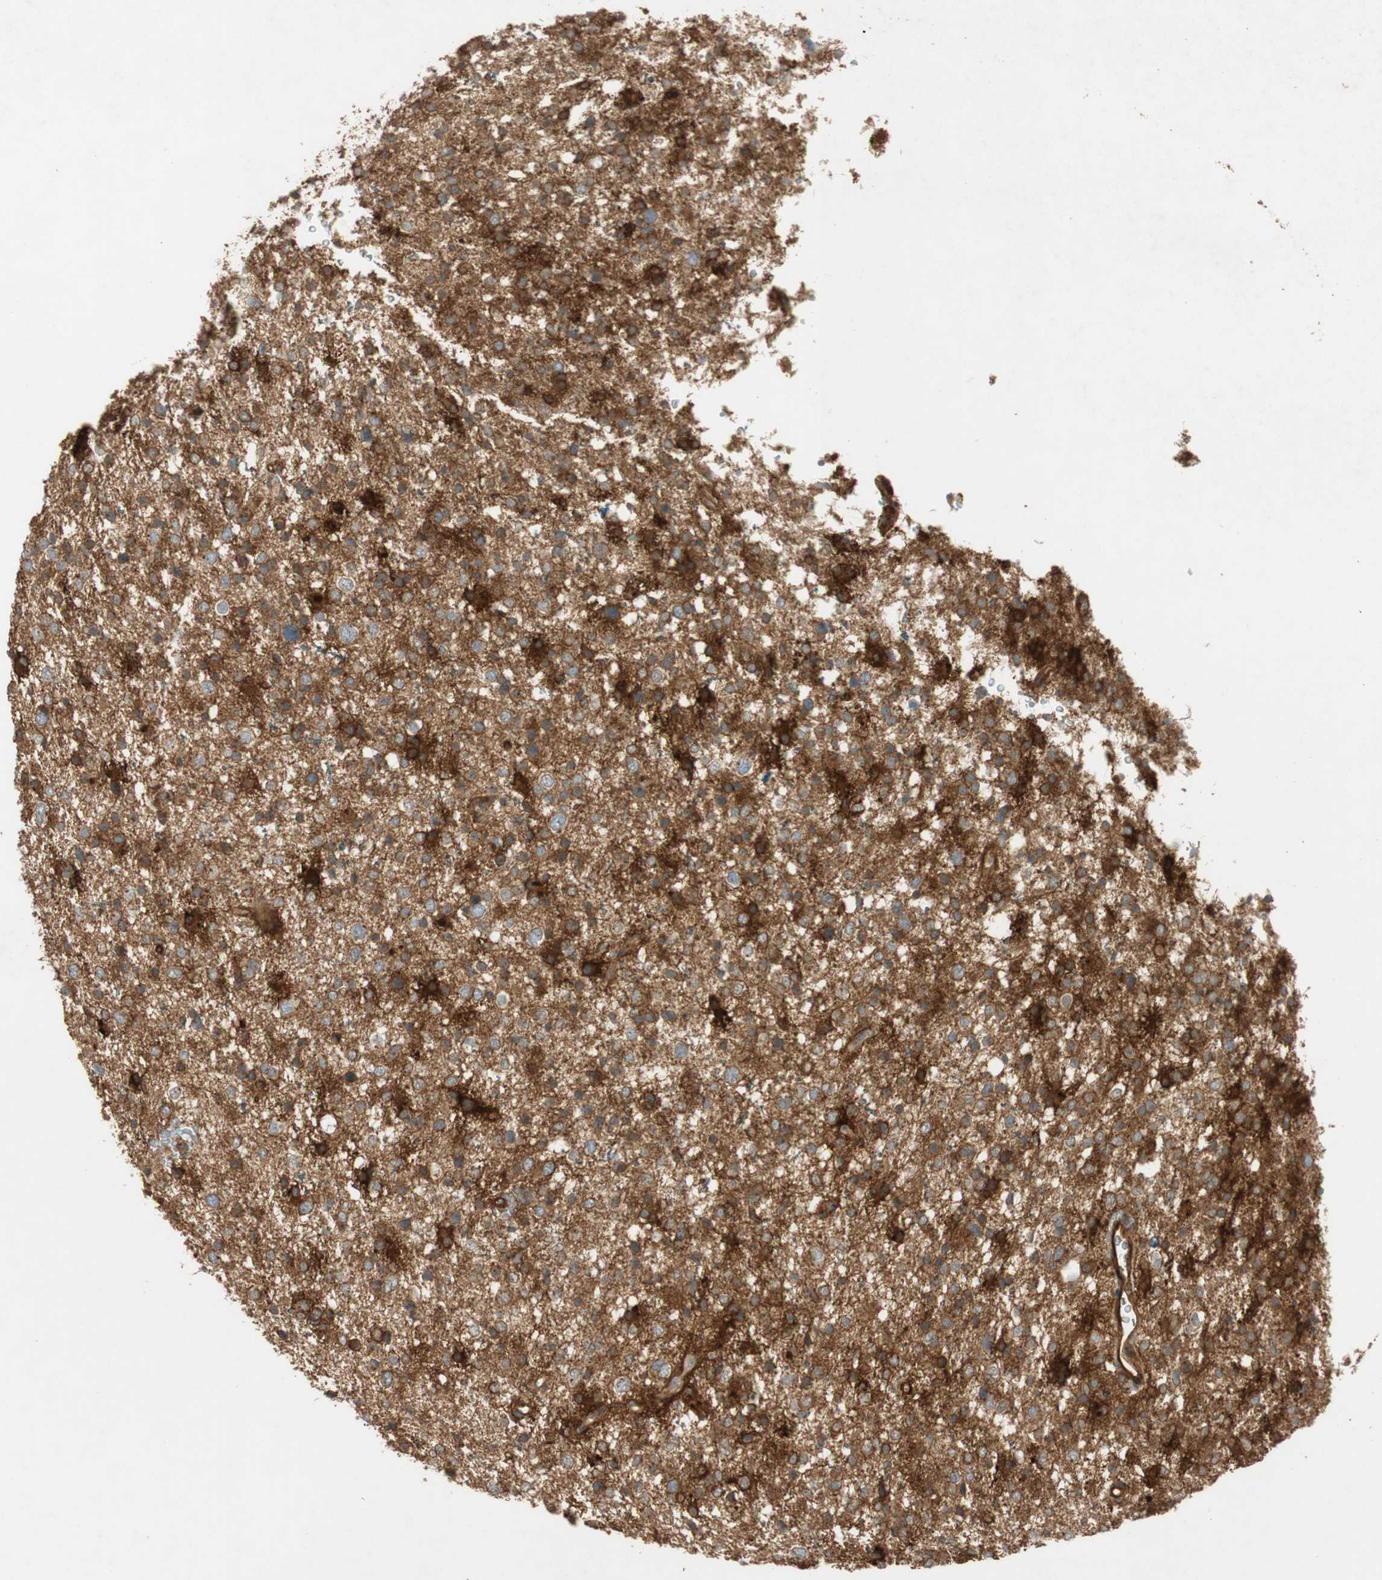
{"staining": {"intensity": "strong", "quantity": ">75%", "location": "cytoplasmic/membranous"}, "tissue": "glioma", "cell_type": "Tumor cells", "image_type": "cancer", "snomed": [{"axis": "morphology", "description": "Glioma, malignant, Low grade"}, {"axis": "topography", "description": "Brain"}], "caption": "Low-grade glioma (malignant) was stained to show a protein in brown. There is high levels of strong cytoplasmic/membranous expression in approximately >75% of tumor cells.", "gene": "BTN3A3", "patient": {"sex": "female", "age": 37}}